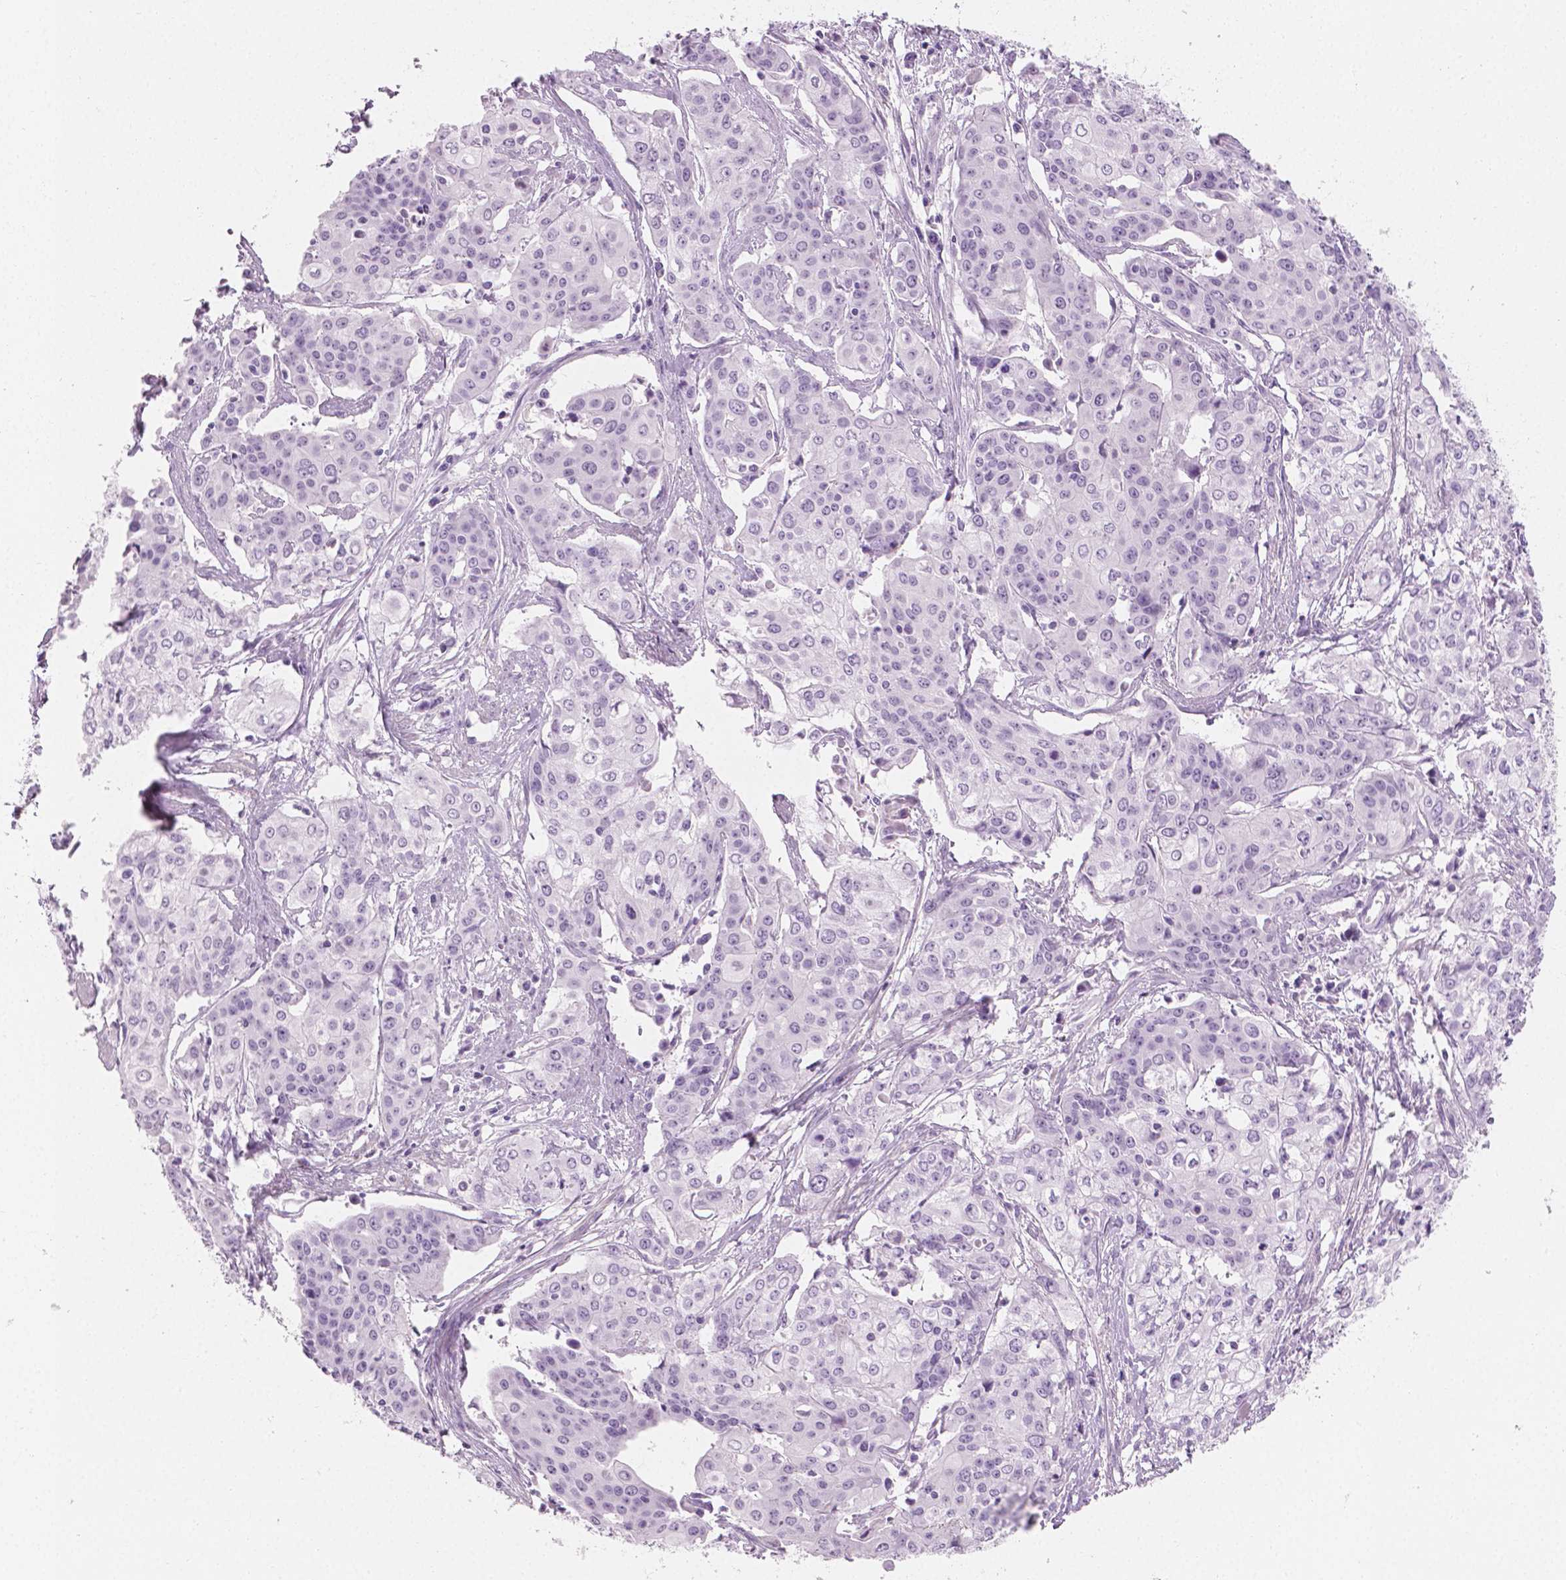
{"staining": {"intensity": "negative", "quantity": "none", "location": "none"}, "tissue": "cervical cancer", "cell_type": "Tumor cells", "image_type": "cancer", "snomed": [{"axis": "morphology", "description": "Squamous cell carcinoma, NOS"}, {"axis": "topography", "description": "Cervix"}], "caption": "Squamous cell carcinoma (cervical) was stained to show a protein in brown. There is no significant positivity in tumor cells.", "gene": "PLIN4", "patient": {"sex": "female", "age": 39}}